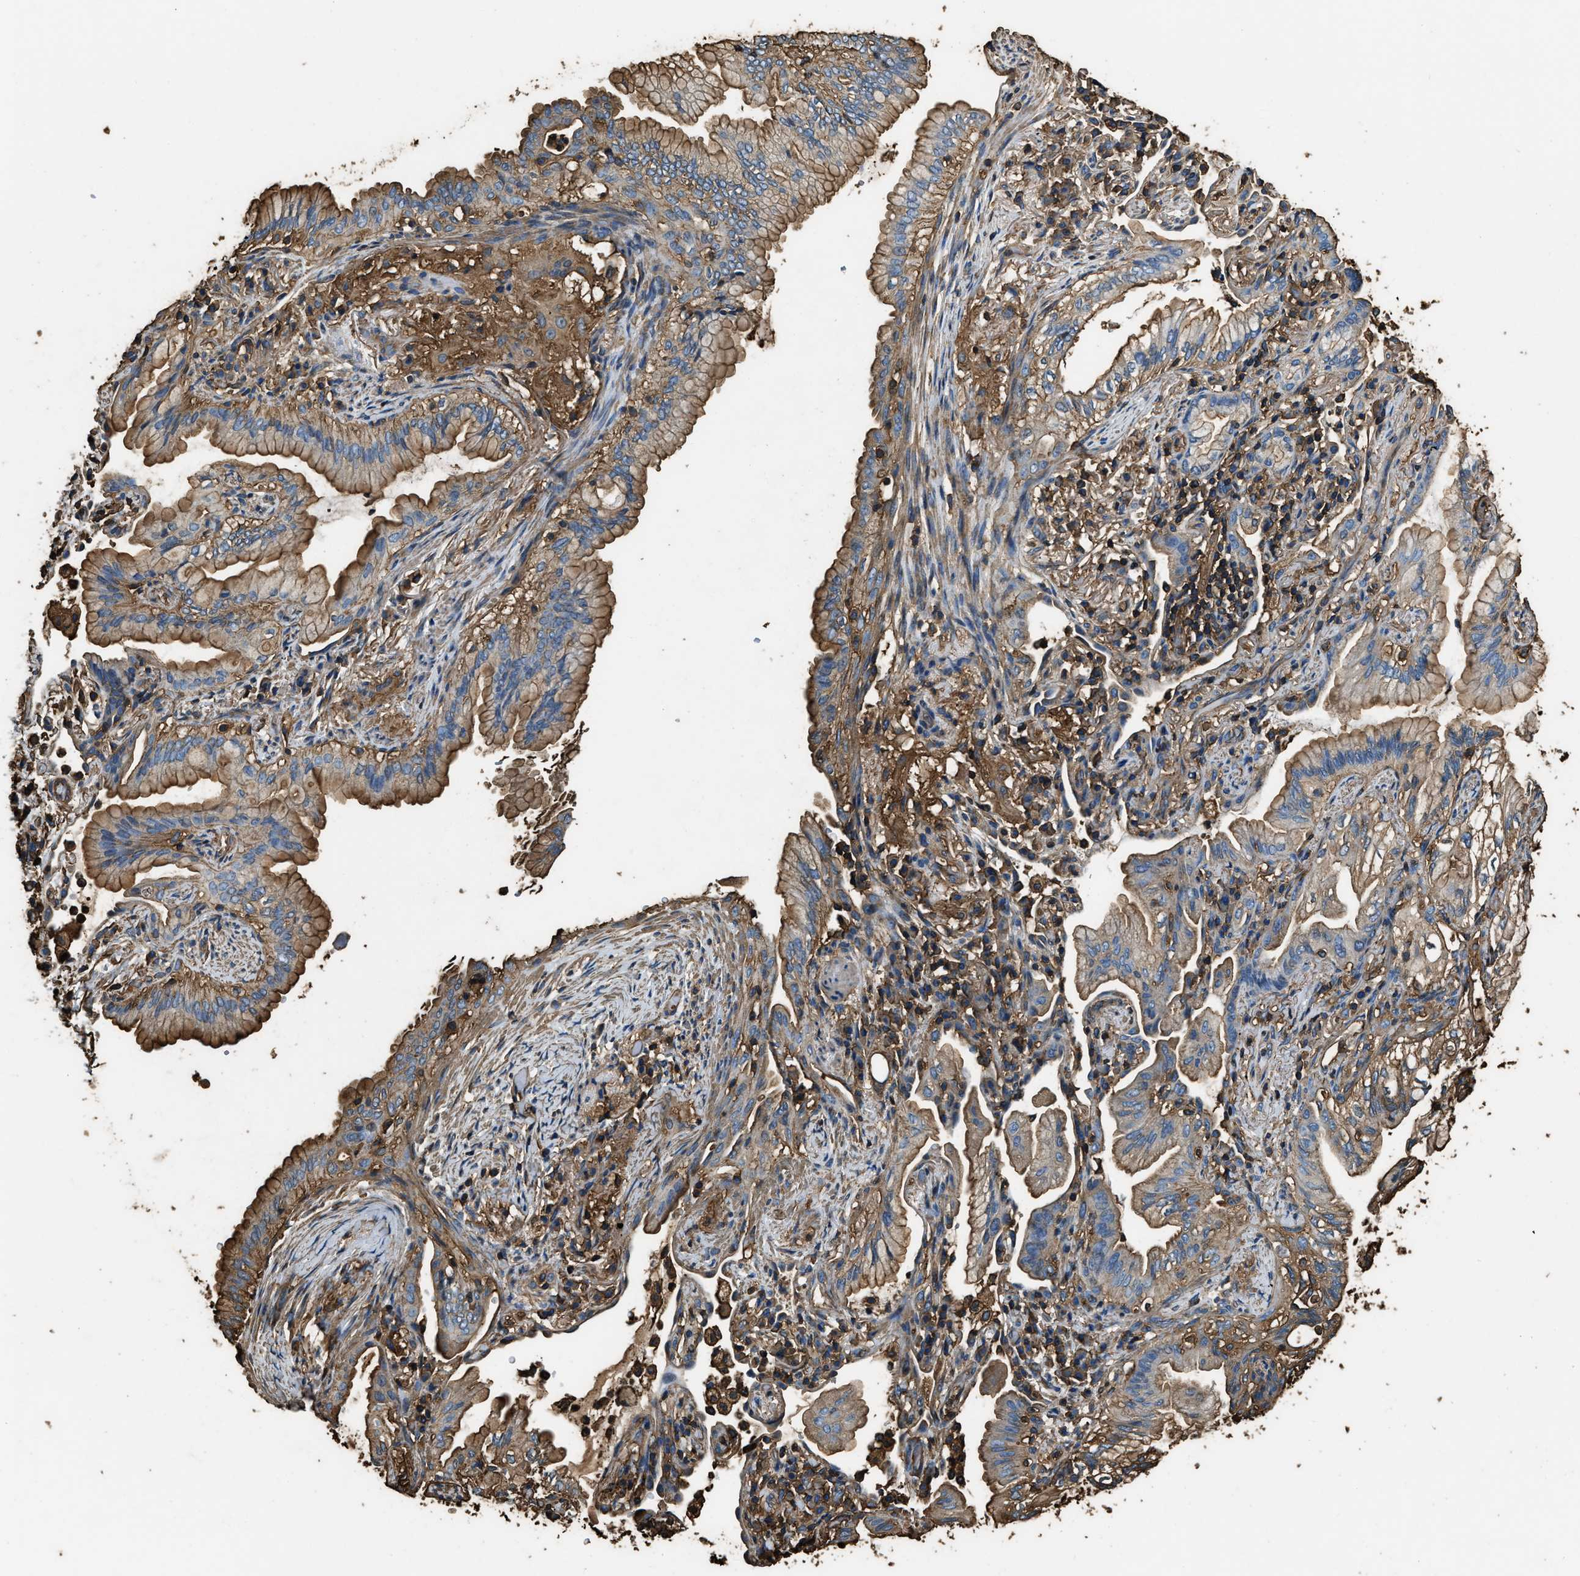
{"staining": {"intensity": "moderate", "quantity": ">75%", "location": "cytoplasmic/membranous"}, "tissue": "lung cancer", "cell_type": "Tumor cells", "image_type": "cancer", "snomed": [{"axis": "morphology", "description": "Adenocarcinoma, NOS"}, {"axis": "topography", "description": "Lung"}], "caption": "The photomicrograph demonstrates immunohistochemical staining of lung adenocarcinoma. There is moderate cytoplasmic/membranous positivity is present in about >75% of tumor cells.", "gene": "ACCS", "patient": {"sex": "female", "age": 70}}